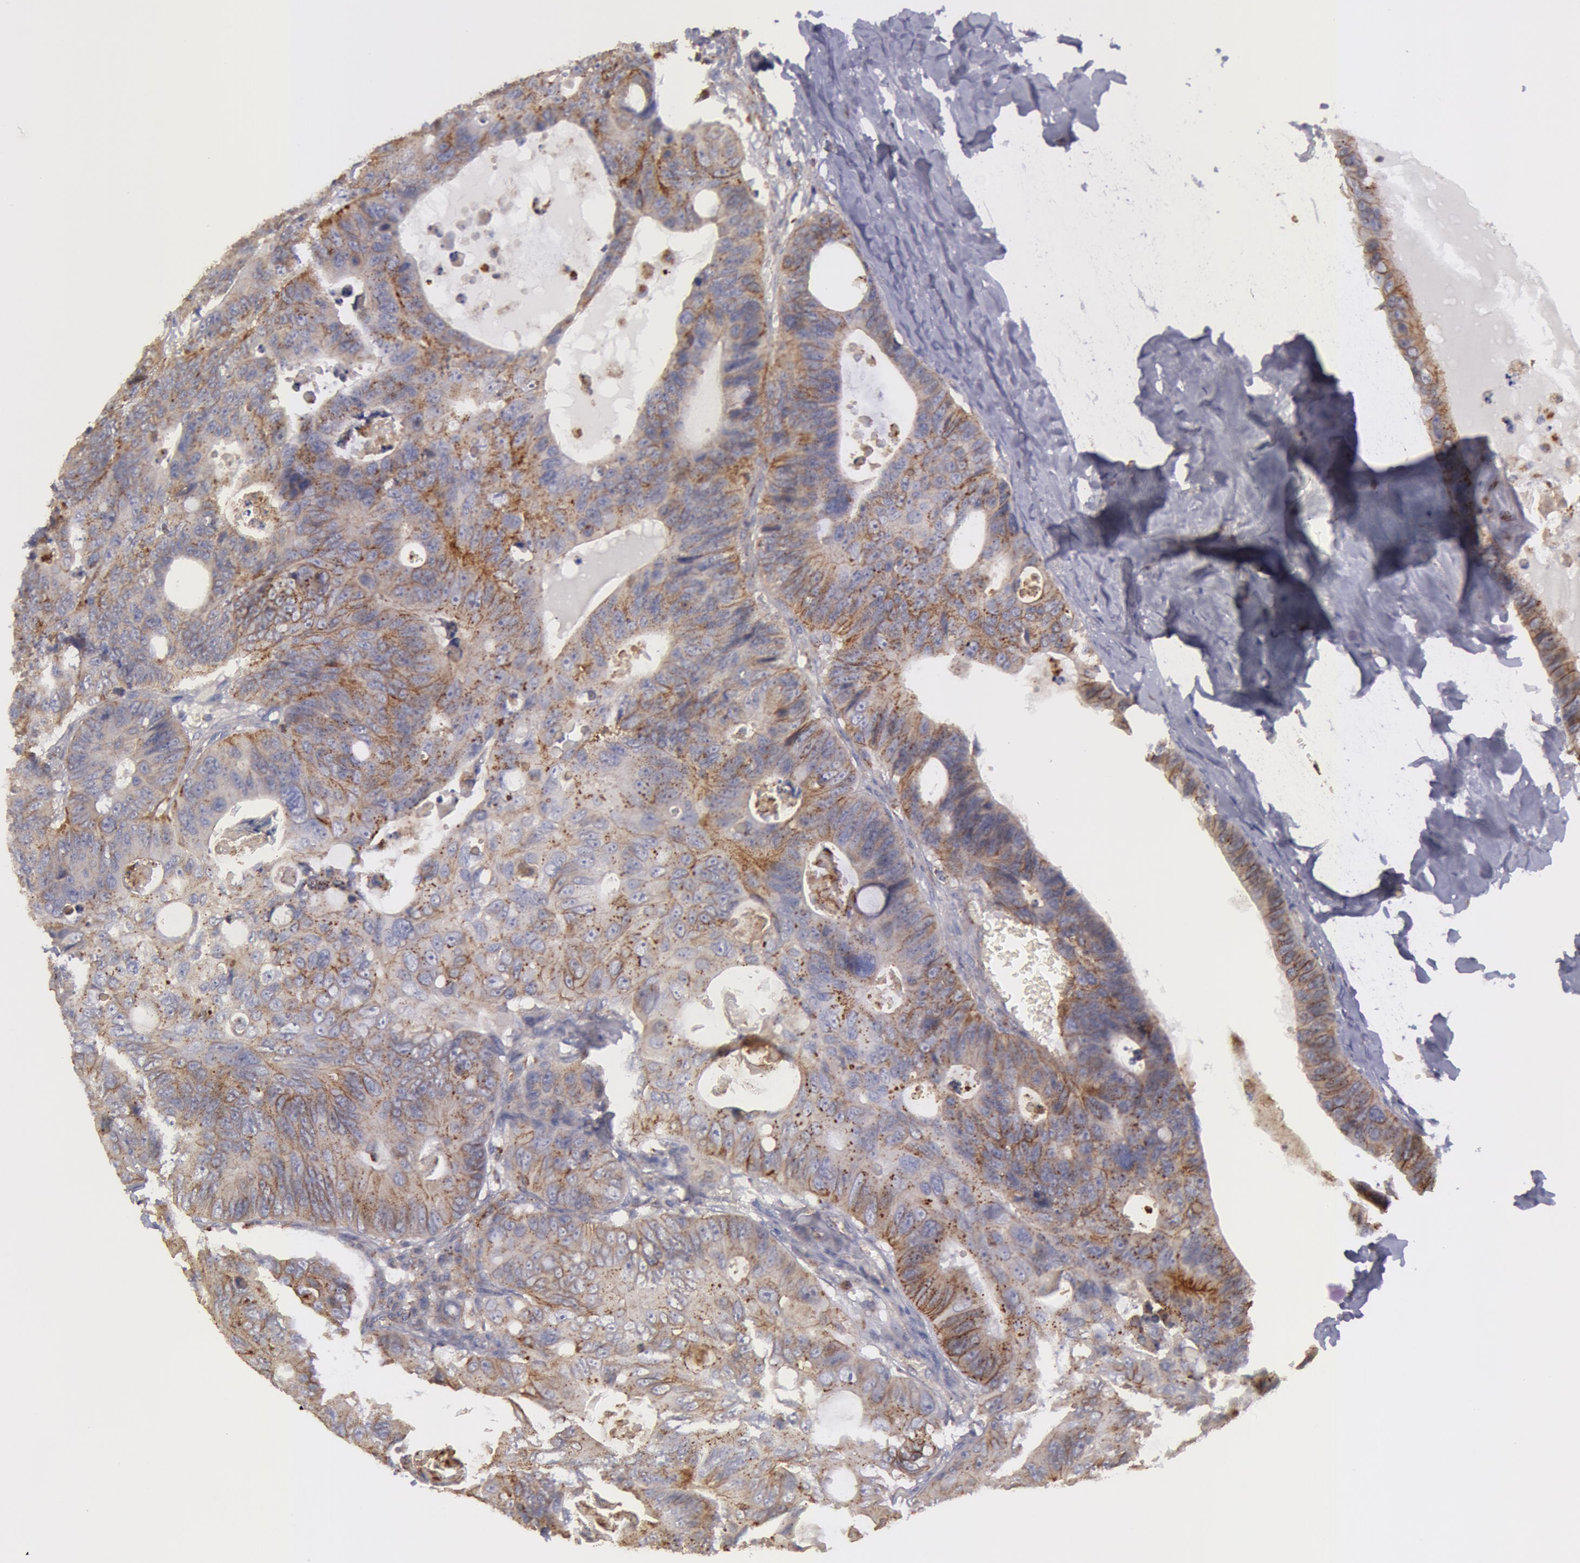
{"staining": {"intensity": "weak", "quantity": ">75%", "location": "cytoplasmic/membranous"}, "tissue": "colorectal cancer", "cell_type": "Tumor cells", "image_type": "cancer", "snomed": [{"axis": "morphology", "description": "Adenocarcinoma, NOS"}, {"axis": "topography", "description": "Colon"}], "caption": "A low amount of weak cytoplasmic/membranous staining is identified in approximately >75% of tumor cells in colorectal adenocarcinoma tissue. (DAB IHC, brown staining for protein, blue staining for nuclei).", "gene": "FLOT2", "patient": {"sex": "female", "age": 55}}